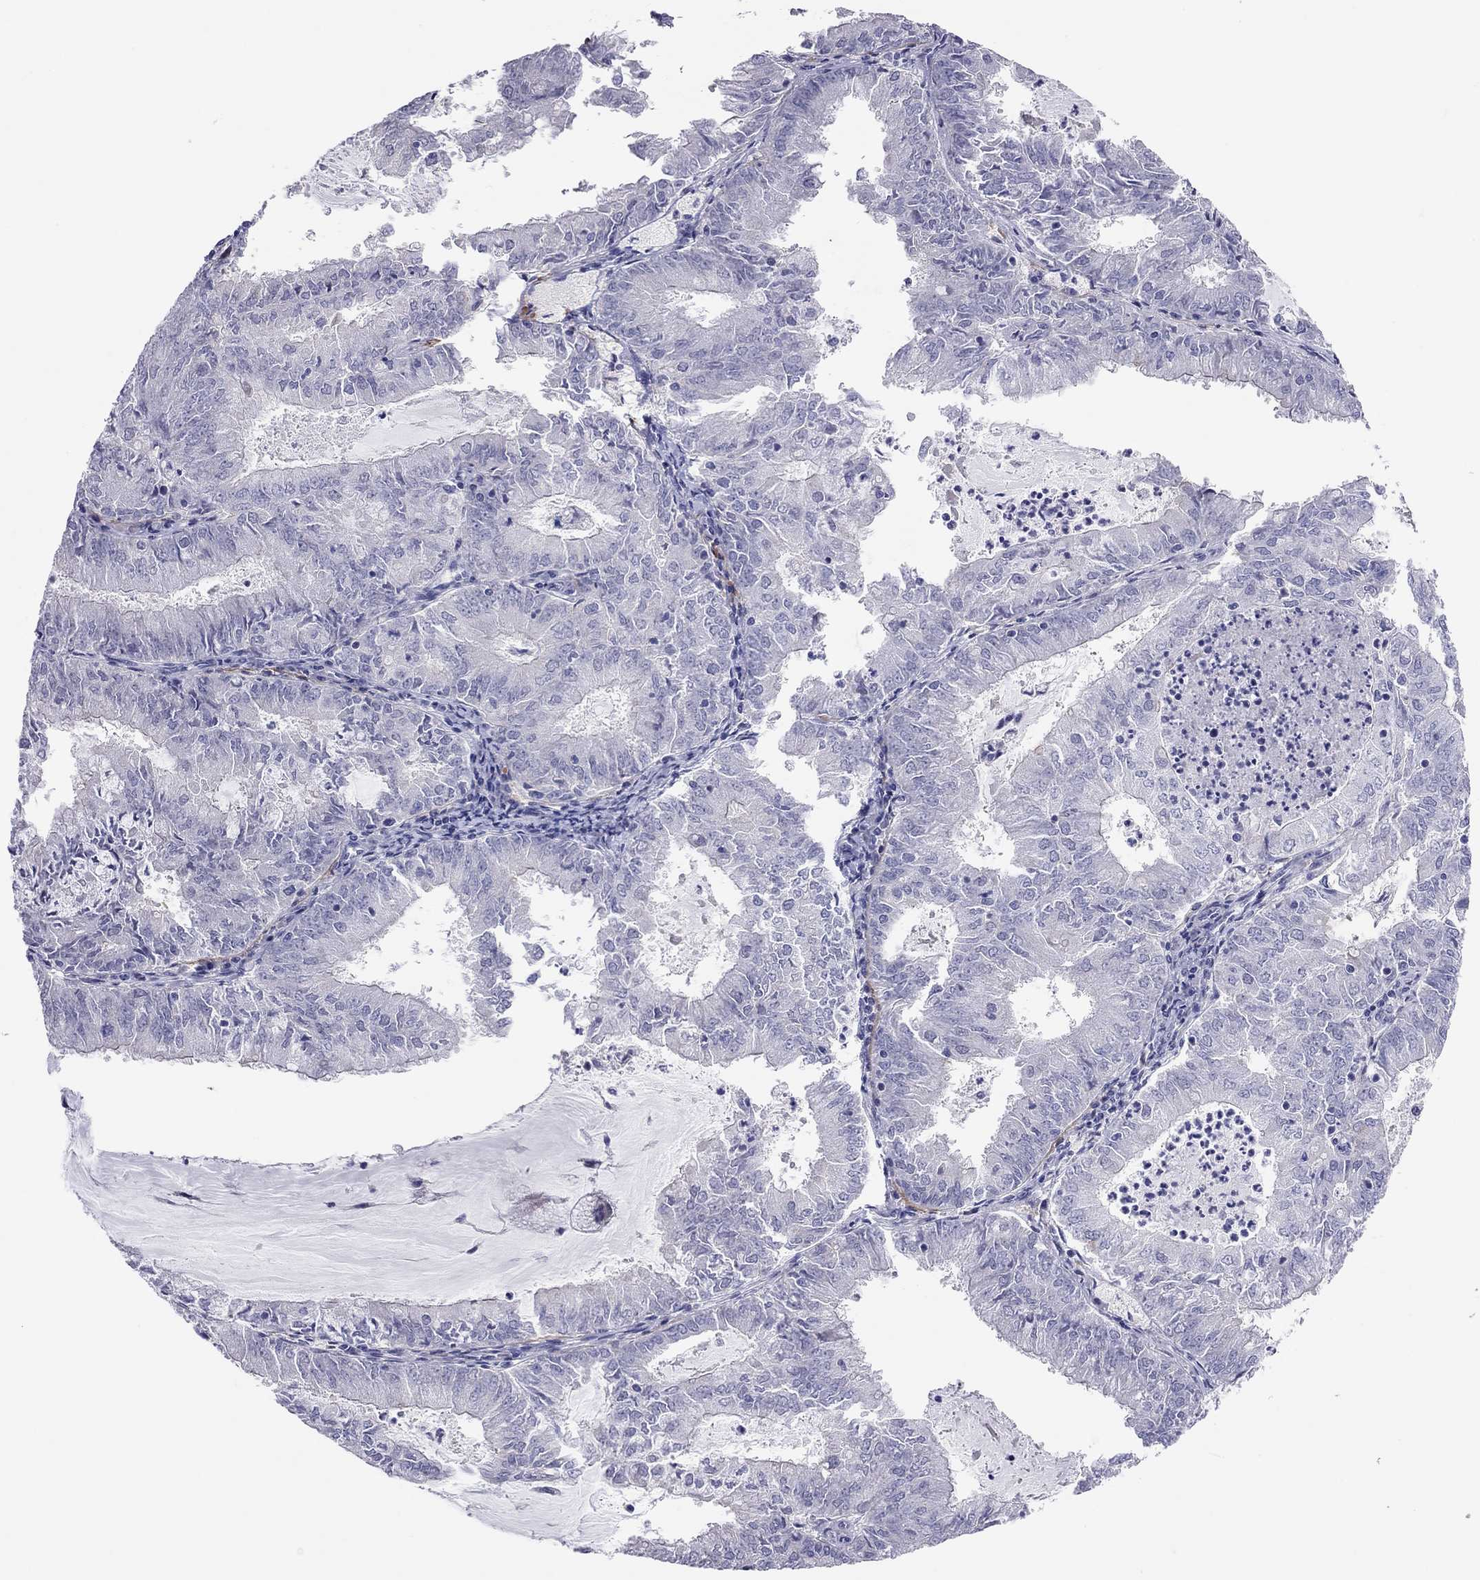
{"staining": {"intensity": "negative", "quantity": "none", "location": "none"}, "tissue": "endometrial cancer", "cell_type": "Tumor cells", "image_type": "cancer", "snomed": [{"axis": "morphology", "description": "Adenocarcinoma, NOS"}, {"axis": "topography", "description": "Endometrium"}], "caption": "Tumor cells are negative for brown protein staining in endometrial cancer (adenocarcinoma).", "gene": "SYTL2", "patient": {"sex": "female", "age": 57}}